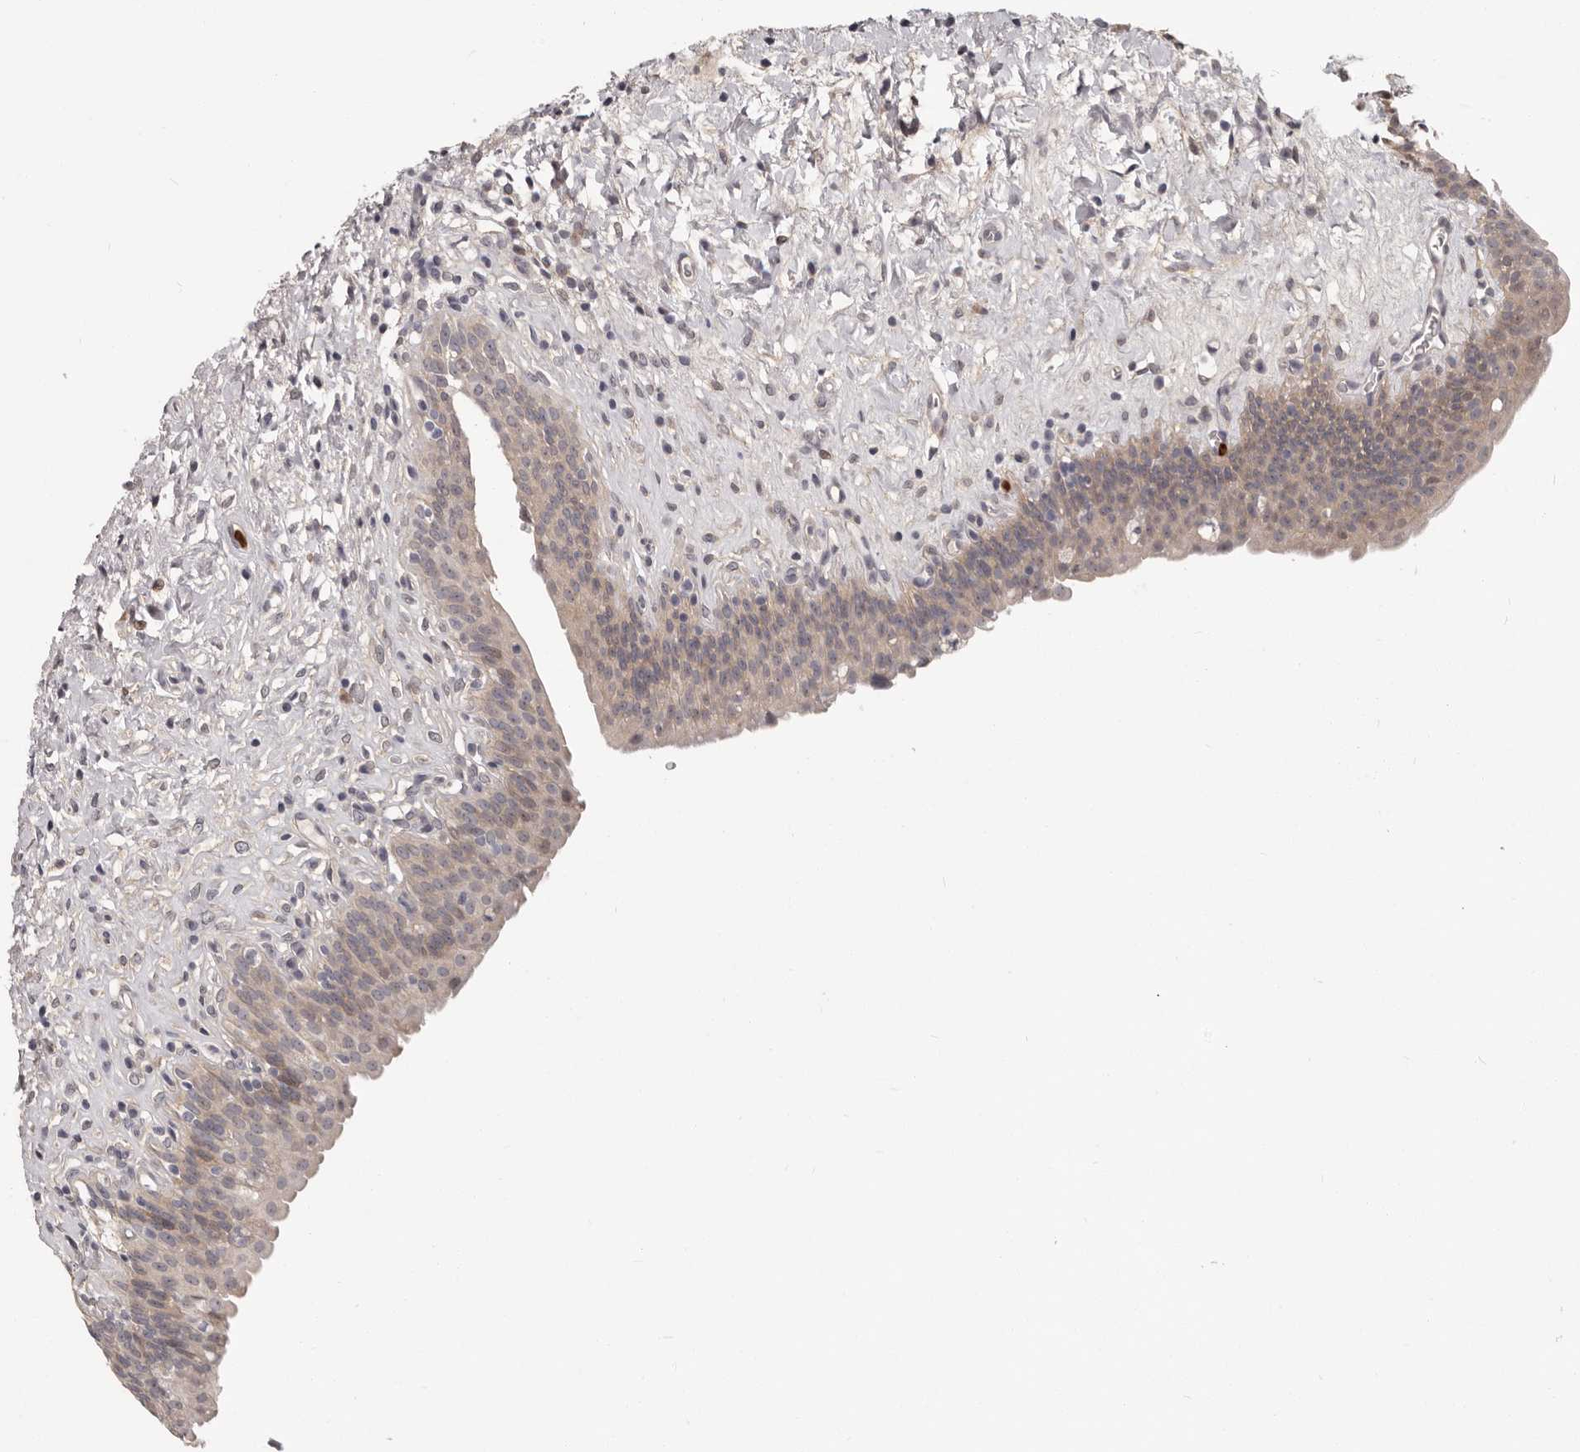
{"staining": {"intensity": "weak", "quantity": ">75%", "location": "cytoplasmic/membranous,nuclear"}, "tissue": "urinary bladder", "cell_type": "Urothelial cells", "image_type": "normal", "snomed": [{"axis": "morphology", "description": "Normal tissue, NOS"}, {"axis": "topography", "description": "Urinary bladder"}], "caption": "DAB (3,3'-diaminobenzidine) immunohistochemical staining of unremarkable urinary bladder shows weak cytoplasmic/membranous,nuclear protein positivity in approximately >75% of urothelial cells.", "gene": "GPR157", "patient": {"sex": "male", "age": 83}}